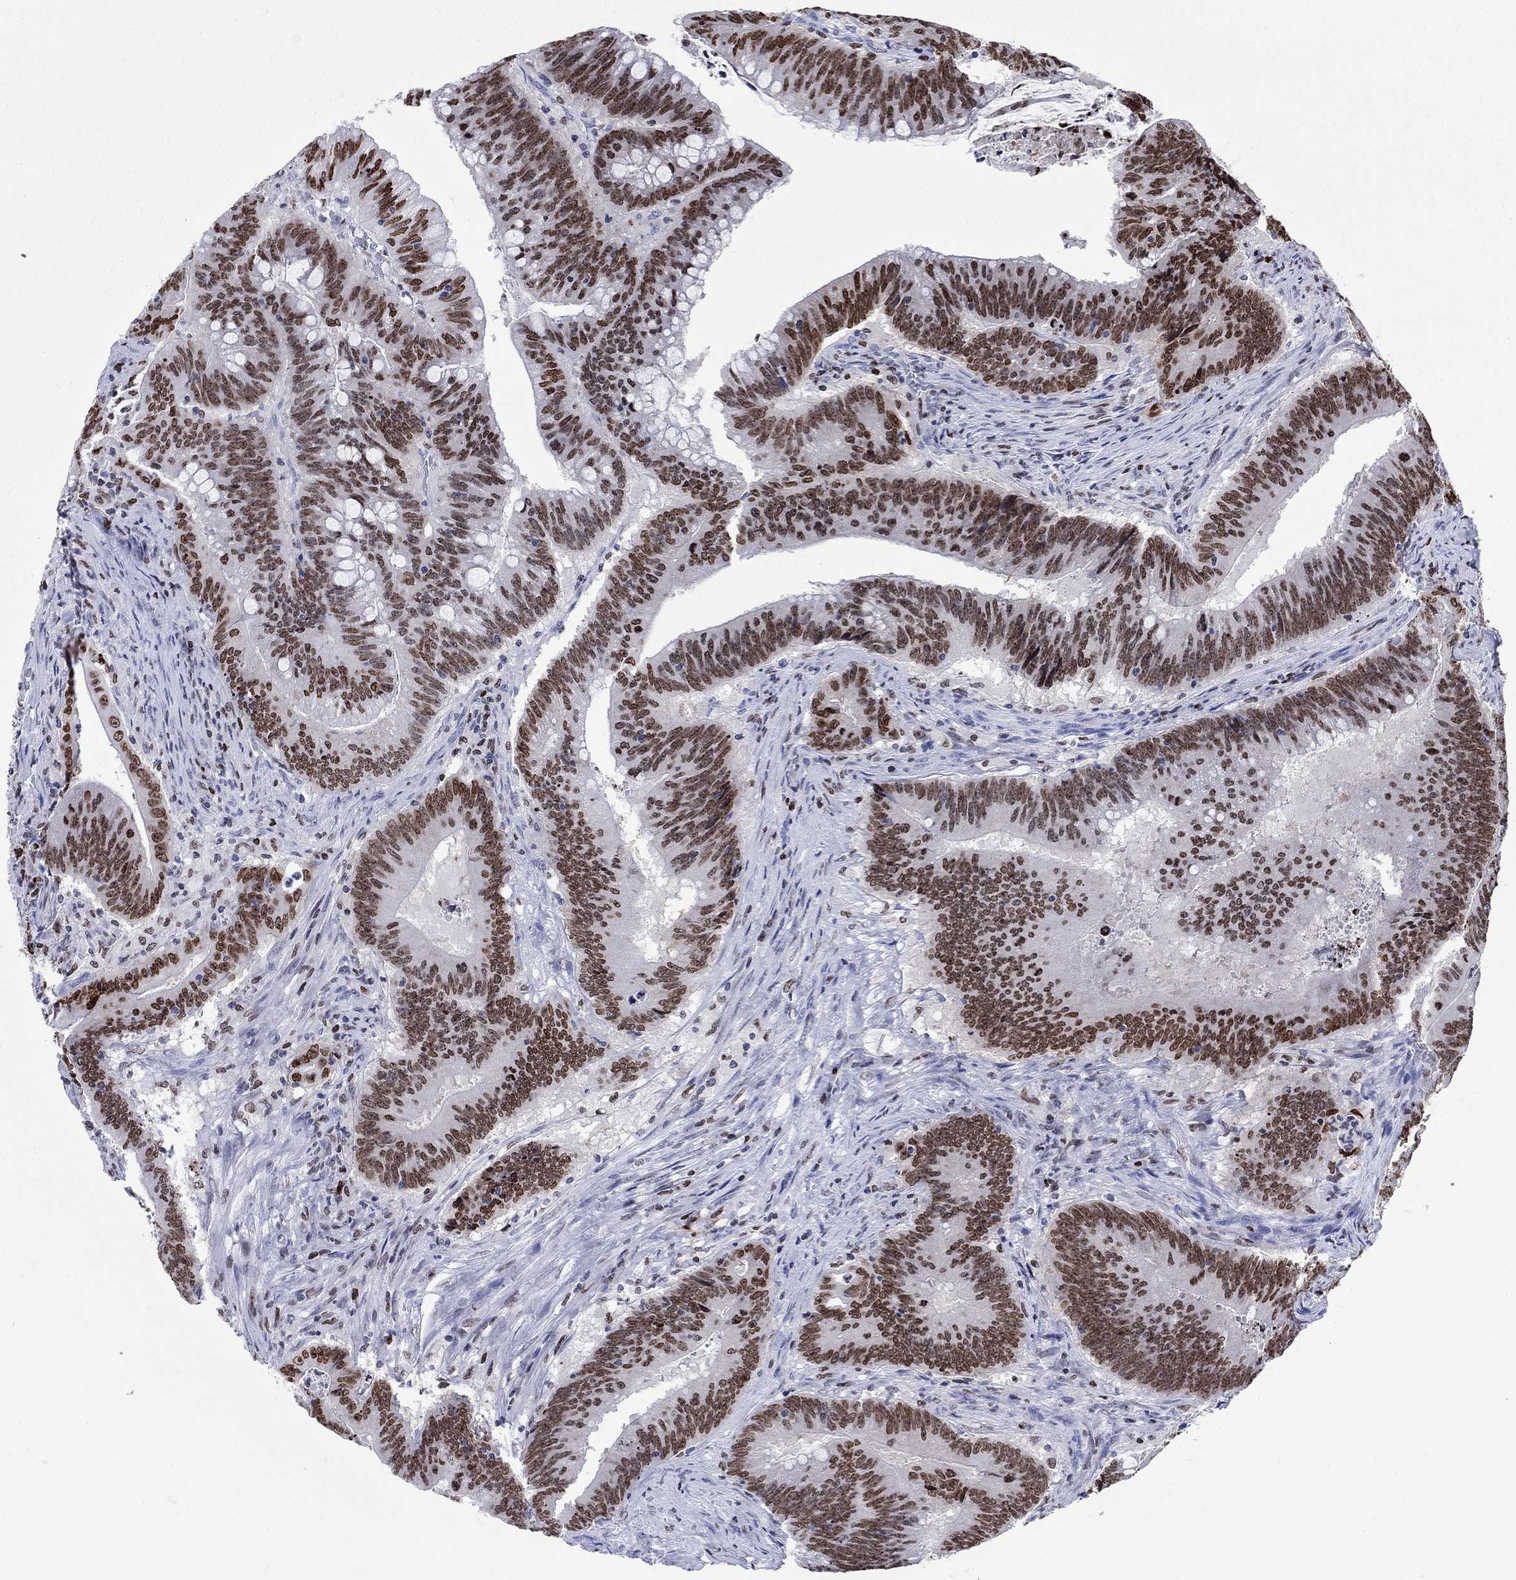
{"staining": {"intensity": "moderate", "quantity": "25%-75%", "location": "nuclear"}, "tissue": "colorectal cancer", "cell_type": "Tumor cells", "image_type": "cancer", "snomed": [{"axis": "morphology", "description": "Adenocarcinoma, NOS"}, {"axis": "topography", "description": "Colon"}], "caption": "Immunohistochemistry (DAB) staining of adenocarcinoma (colorectal) reveals moderate nuclear protein expression in about 25%-75% of tumor cells.", "gene": "HMGA1", "patient": {"sex": "female", "age": 87}}